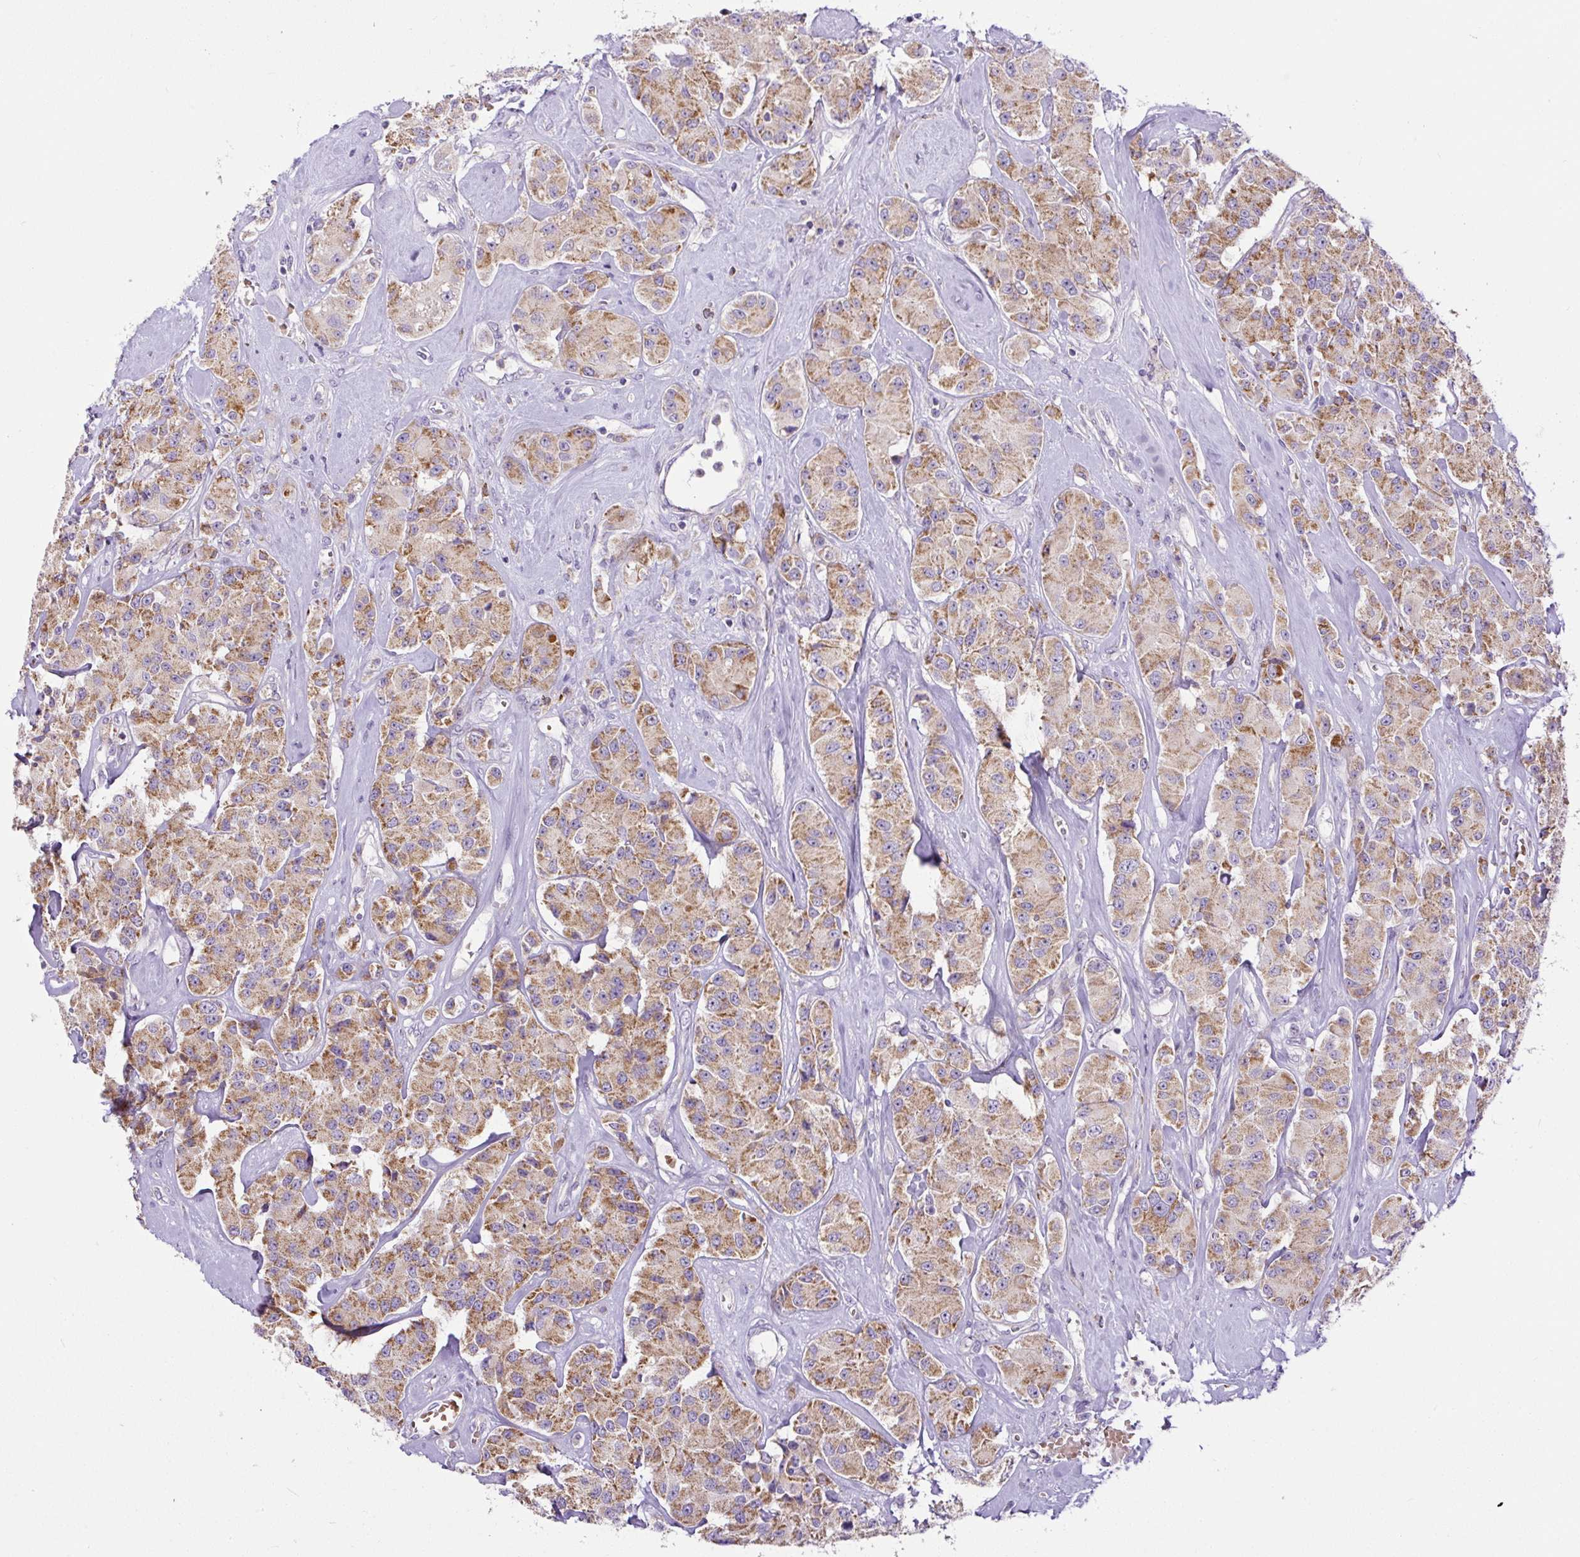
{"staining": {"intensity": "moderate", "quantity": ">75%", "location": "cytoplasmic/membranous"}, "tissue": "carcinoid", "cell_type": "Tumor cells", "image_type": "cancer", "snomed": [{"axis": "morphology", "description": "Carcinoid, malignant, NOS"}, {"axis": "topography", "description": "Pancreas"}], "caption": "The micrograph shows staining of carcinoid, revealing moderate cytoplasmic/membranous protein staining (brown color) within tumor cells.", "gene": "ZNF596", "patient": {"sex": "male", "age": 41}}